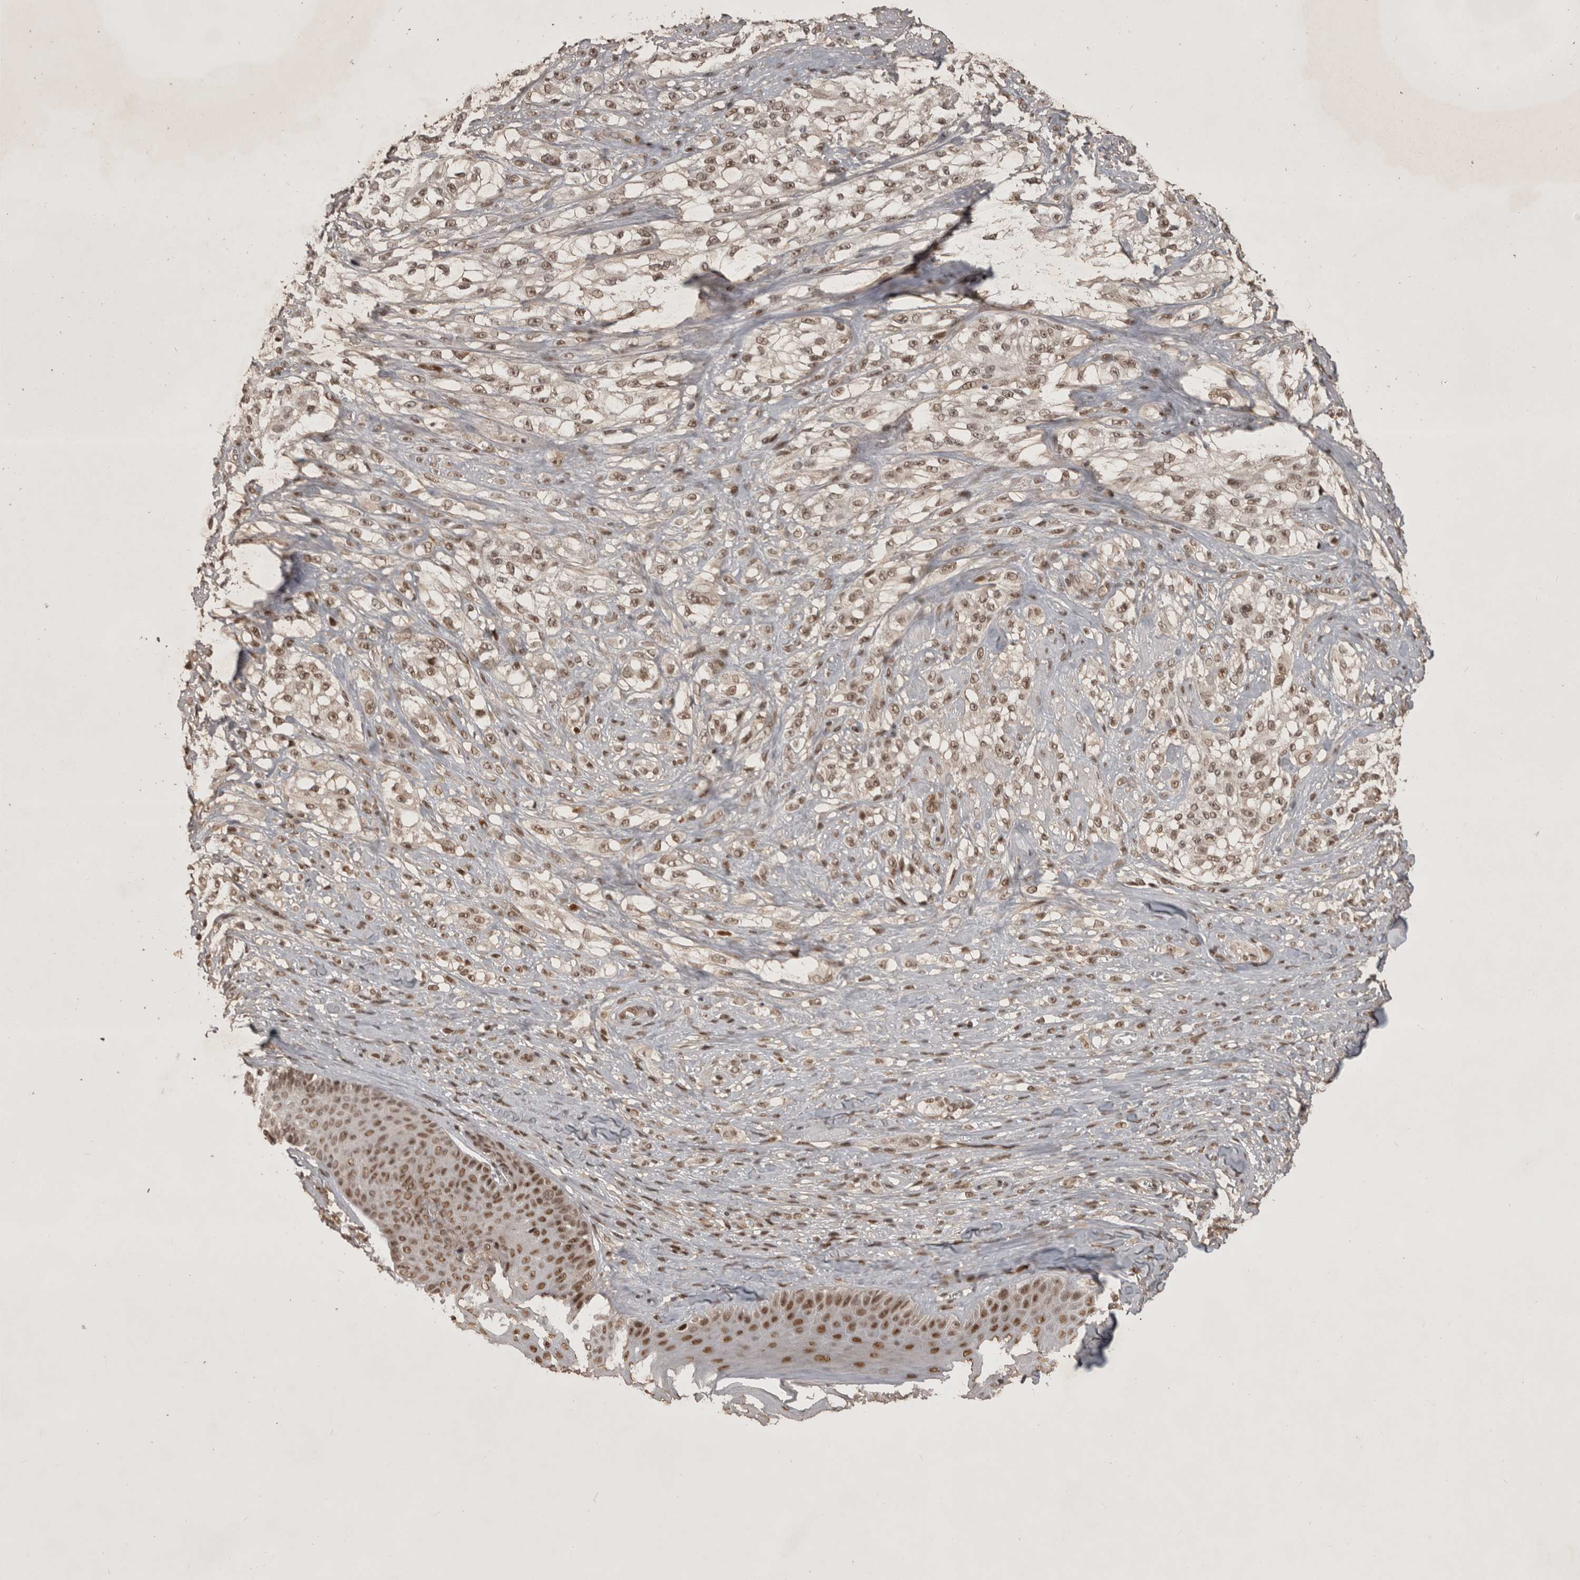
{"staining": {"intensity": "weak", "quantity": ">75%", "location": "nuclear"}, "tissue": "melanoma", "cell_type": "Tumor cells", "image_type": "cancer", "snomed": [{"axis": "morphology", "description": "Malignant melanoma, NOS"}, {"axis": "topography", "description": "Skin of head"}], "caption": "The micrograph reveals staining of melanoma, revealing weak nuclear protein staining (brown color) within tumor cells.", "gene": "CBLL1", "patient": {"sex": "male", "age": 83}}